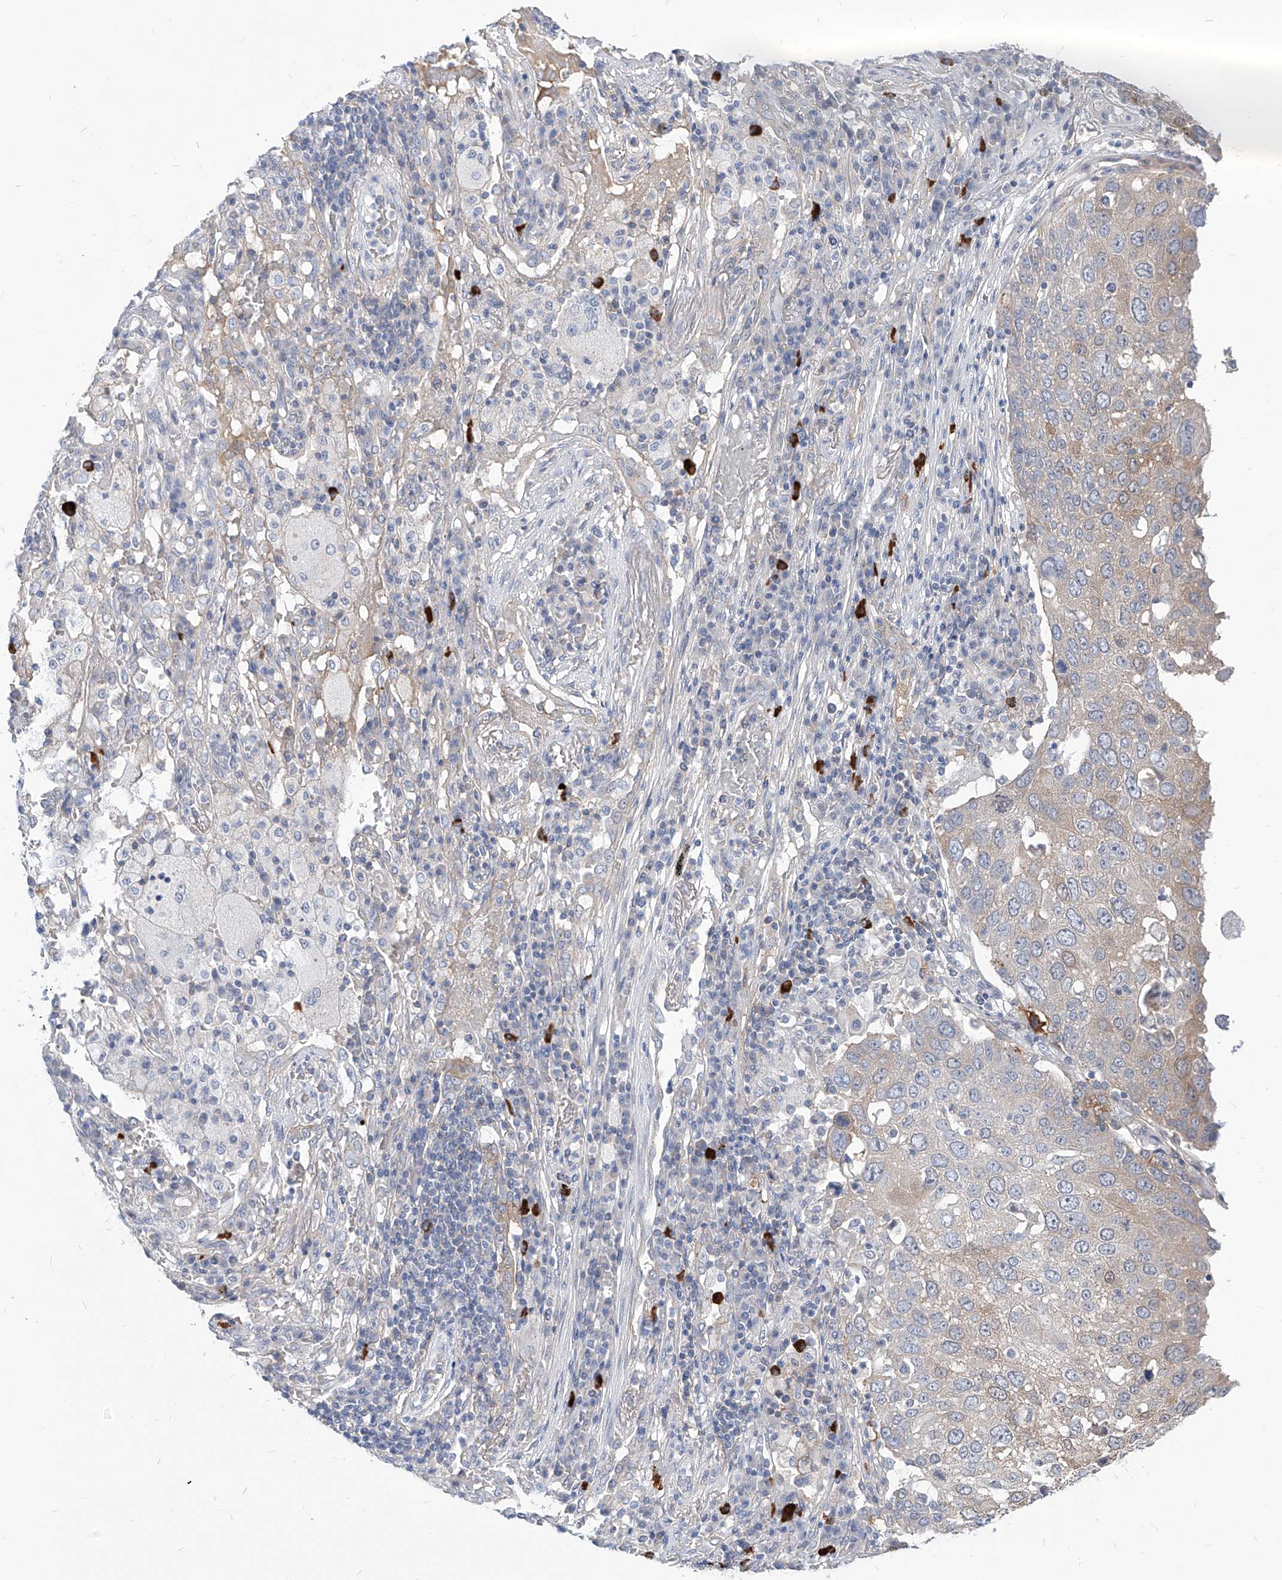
{"staining": {"intensity": "weak", "quantity": "<25%", "location": "cytoplasmic/membranous"}, "tissue": "lung cancer", "cell_type": "Tumor cells", "image_type": "cancer", "snomed": [{"axis": "morphology", "description": "Squamous cell carcinoma, NOS"}, {"axis": "topography", "description": "Lung"}], "caption": "Tumor cells show no significant expression in squamous cell carcinoma (lung). (Brightfield microscopy of DAB (3,3'-diaminobenzidine) IHC at high magnification).", "gene": "AKAP10", "patient": {"sex": "male", "age": 65}}